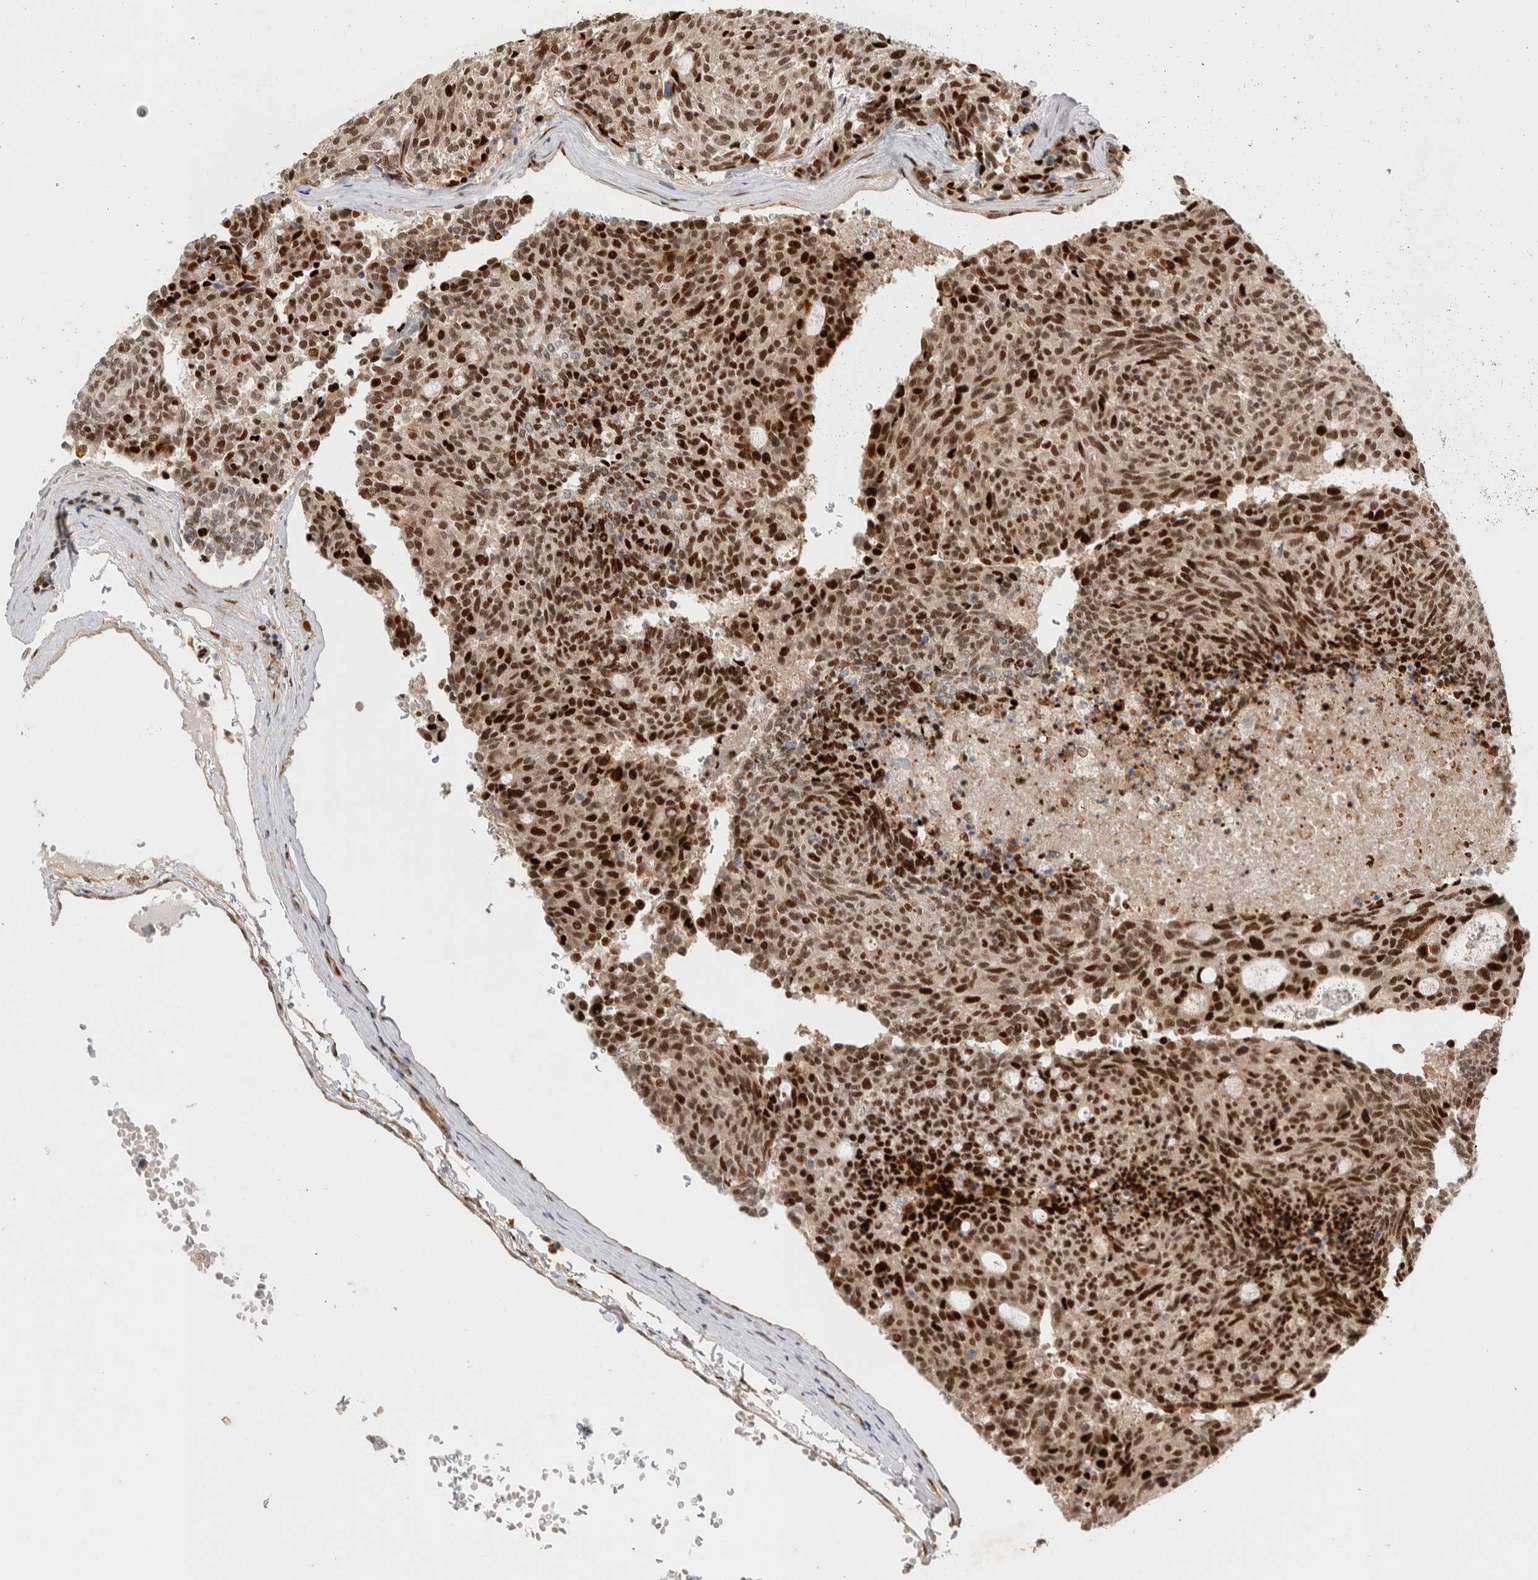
{"staining": {"intensity": "strong", "quantity": ">75%", "location": "nuclear"}, "tissue": "carcinoid", "cell_type": "Tumor cells", "image_type": "cancer", "snomed": [{"axis": "morphology", "description": "Carcinoid, malignant, NOS"}, {"axis": "topography", "description": "Pancreas"}], "caption": "Immunohistochemistry (DAB (3,3'-diaminobenzidine)) staining of malignant carcinoid displays strong nuclear protein staining in approximately >75% of tumor cells.", "gene": "TCF4", "patient": {"sex": "female", "age": 54}}